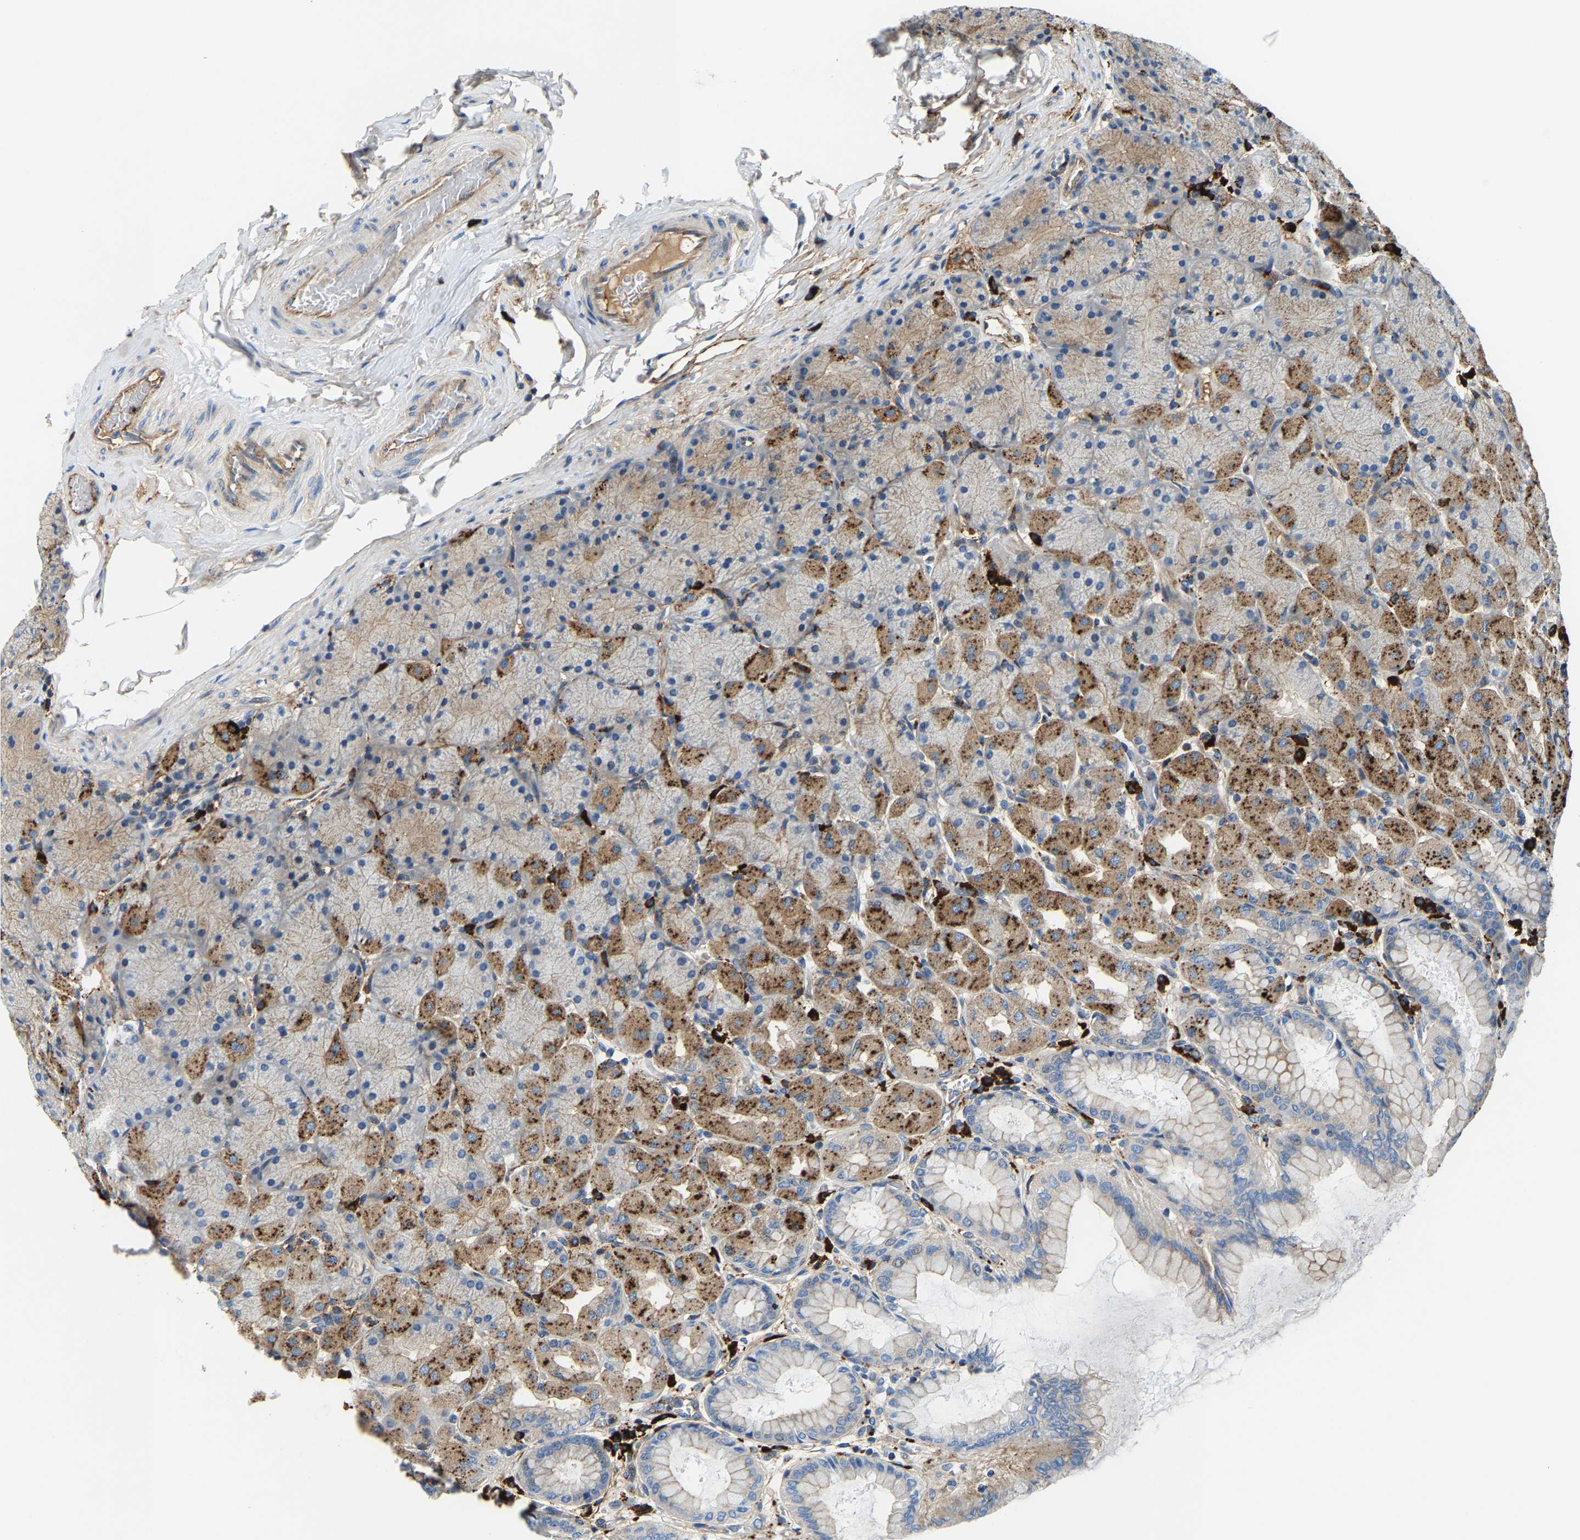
{"staining": {"intensity": "moderate", "quantity": "25%-75%", "location": "cytoplasmic/membranous"}, "tissue": "stomach", "cell_type": "Glandular cells", "image_type": "normal", "snomed": [{"axis": "morphology", "description": "Normal tissue, NOS"}, {"axis": "topography", "description": "Stomach, upper"}], "caption": "Protein analysis of unremarkable stomach reveals moderate cytoplasmic/membranous staining in about 25%-75% of glandular cells.", "gene": "DPP7", "patient": {"sex": "female", "age": 56}}